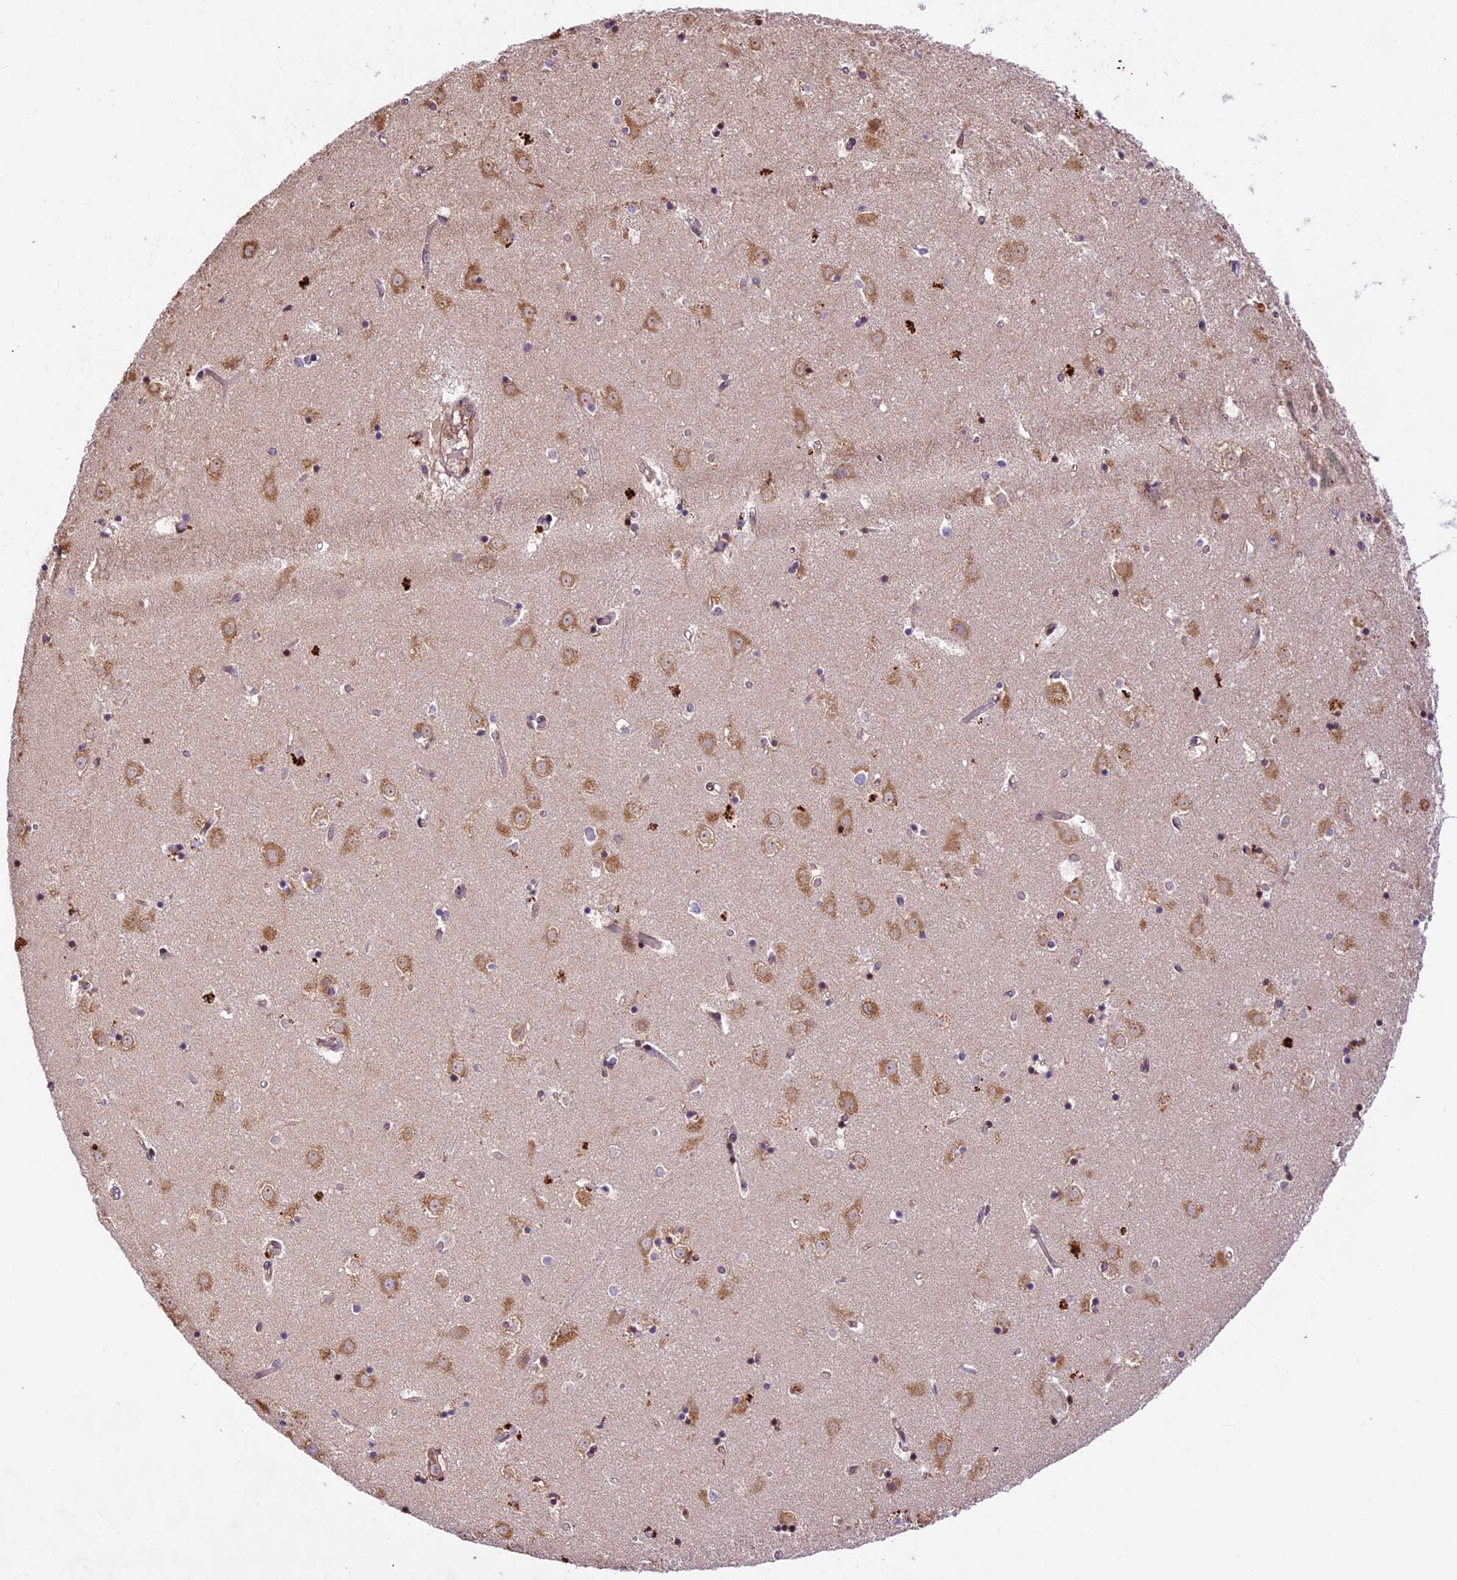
{"staining": {"intensity": "moderate", "quantity": "<25%", "location": "cytoplasmic/membranous"}, "tissue": "caudate", "cell_type": "Glial cells", "image_type": "normal", "snomed": [{"axis": "morphology", "description": "Normal tissue, NOS"}, {"axis": "topography", "description": "Lateral ventricle wall"}], "caption": "Immunohistochemical staining of normal caudate shows <25% levels of moderate cytoplasmic/membranous protein expression in about <25% of glial cells. Nuclei are stained in blue.", "gene": "CCSER1", "patient": {"sex": "female", "age": 52}}